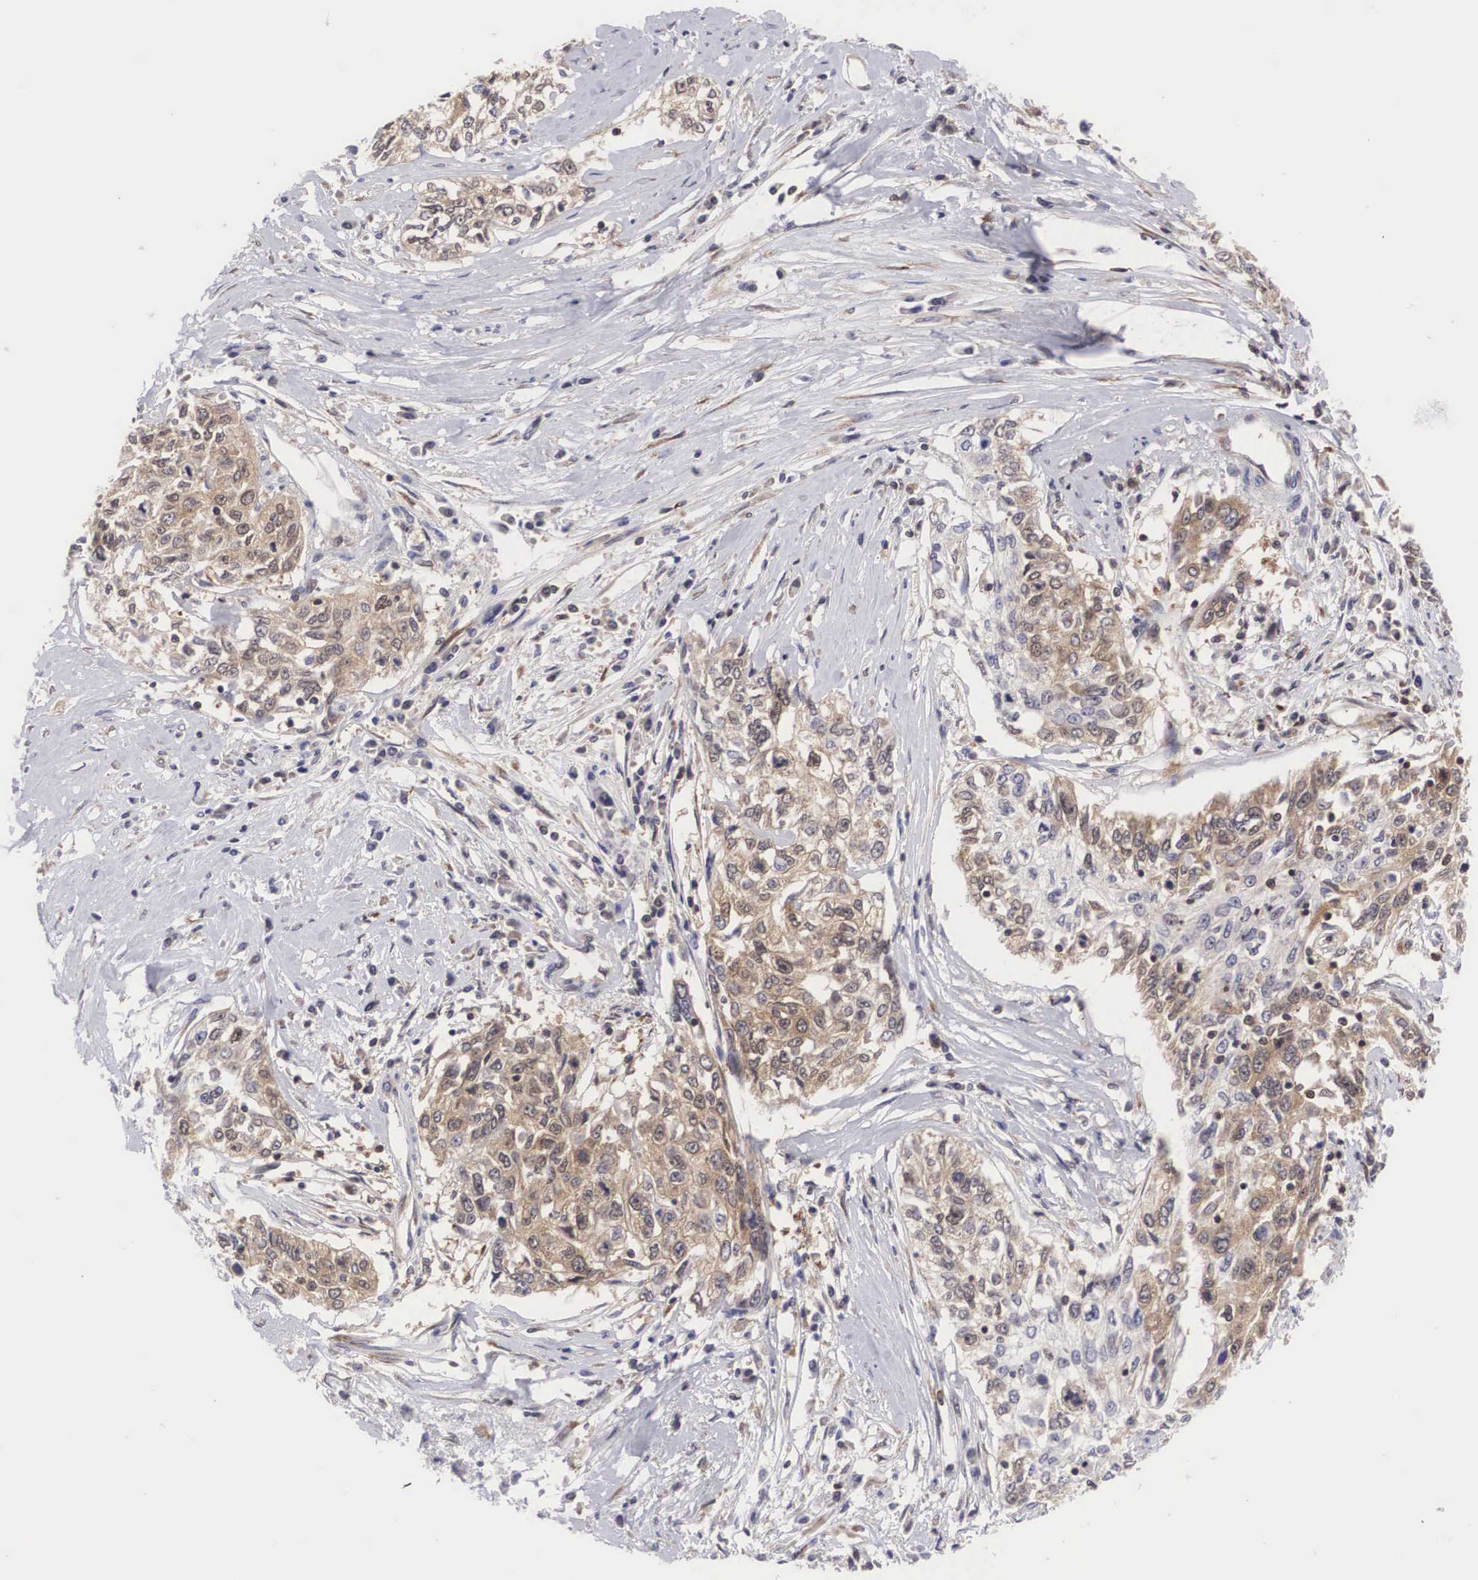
{"staining": {"intensity": "moderate", "quantity": ">75%", "location": "cytoplasmic/membranous"}, "tissue": "cervical cancer", "cell_type": "Tumor cells", "image_type": "cancer", "snomed": [{"axis": "morphology", "description": "Squamous cell carcinoma, NOS"}, {"axis": "topography", "description": "Cervix"}], "caption": "Cervical squamous cell carcinoma stained with DAB (3,3'-diaminobenzidine) immunohistochemistry (IHC) demonstrates medium levels of moderate cytoplasmic/membranous staining in approximately >75% of tumor cells. (brown staining indicates protein expression, while blue staining denotes nuclei).", "gene": "ADSL", "patient": {"sex": "female", "age": 57}}